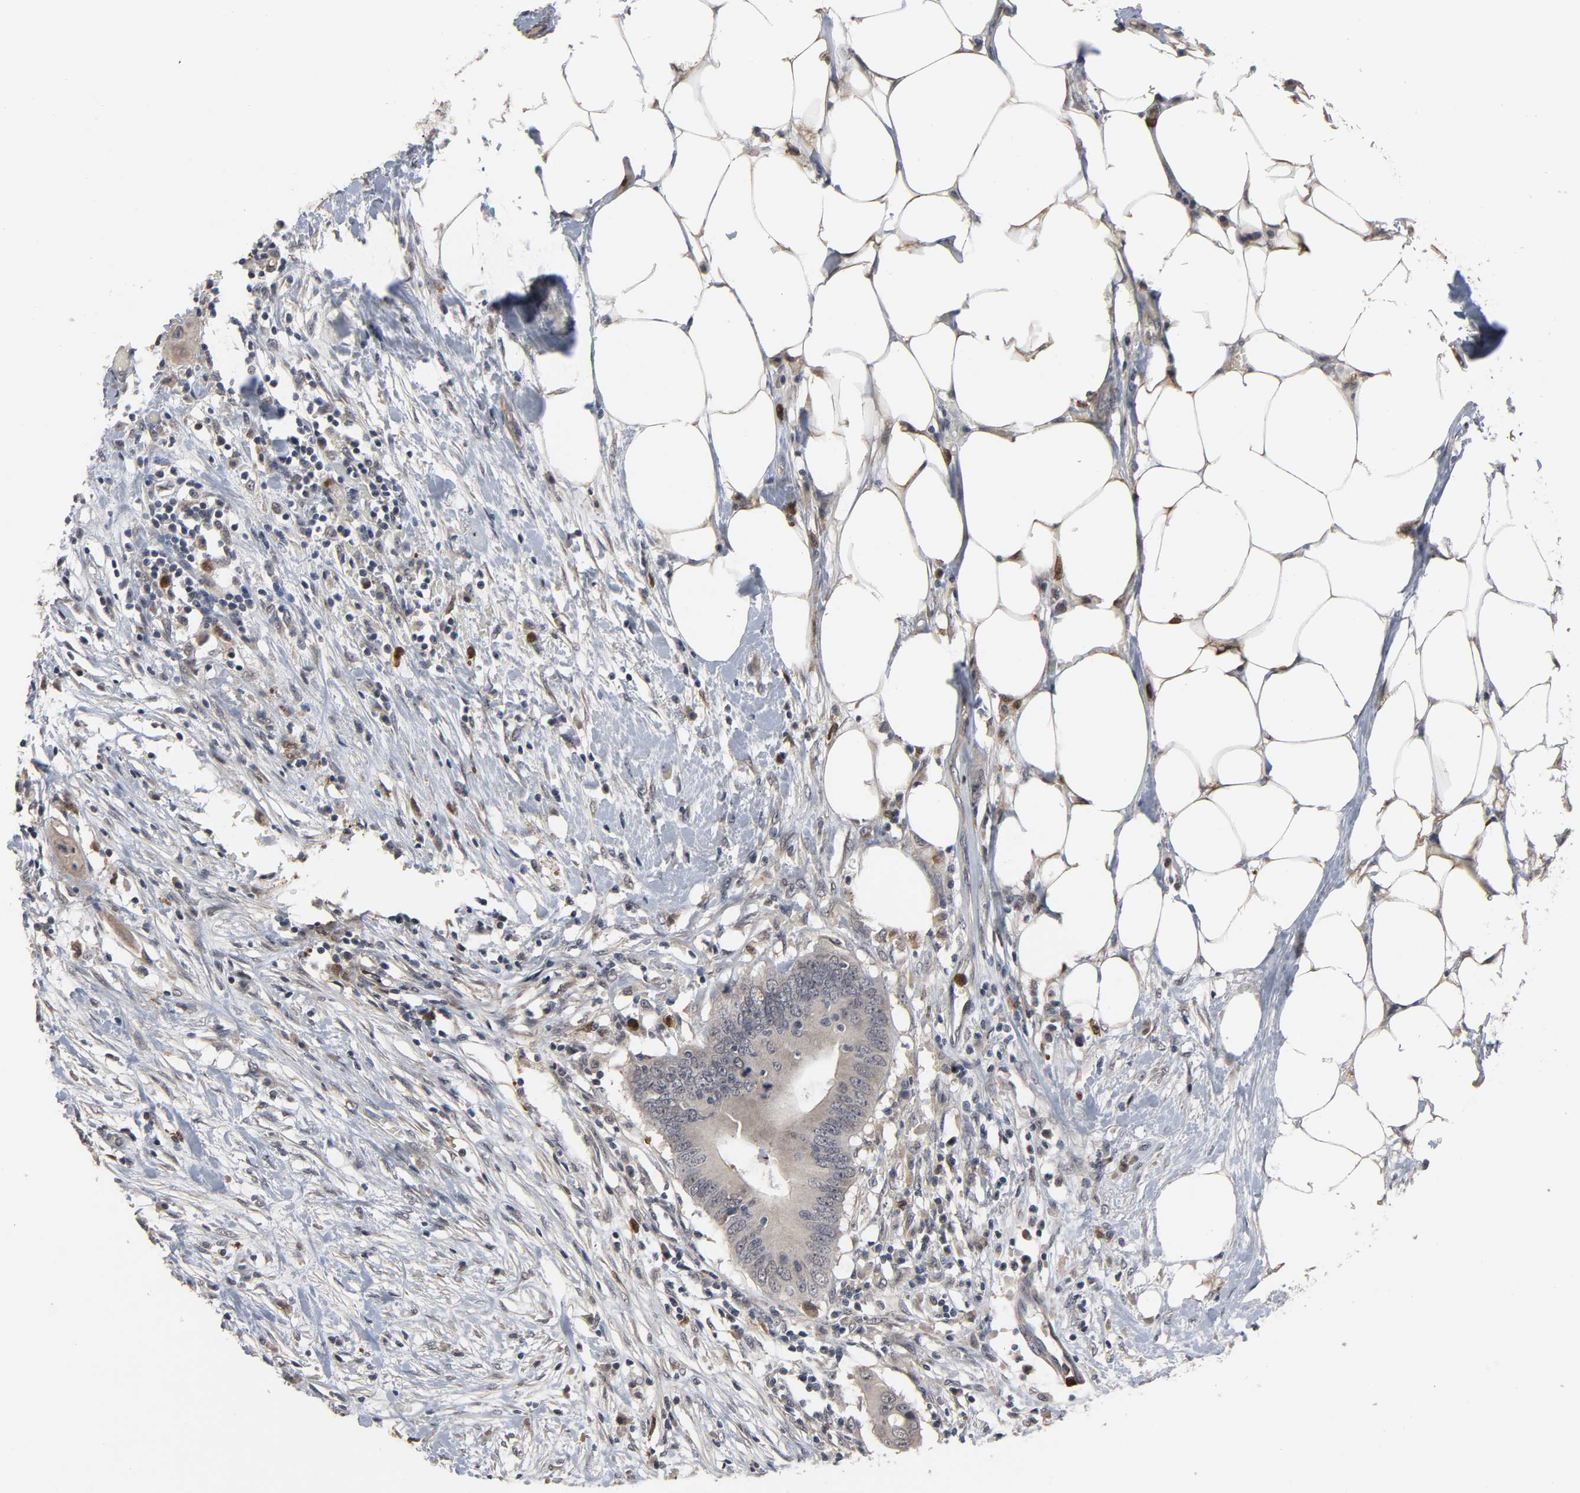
{"staining": {"intensity": "negative", "quantity": "none", "location": "none"}, "tissue": "colorectal cancer", "cell_type": "Tumor cells", "image_type": "cancer", "snomed": [{"axis": "morphology", "description": "Adenocarcinoma, NOS"}, {"axis": "topography", "description": "Colon"}], "caption": "Colorectal cancer (adenocarcinoma) stained for a protein using immunohistochemistry shows no expression tumor cells.", "gene": "RTL5", "patient": {"sex": "male", "age": 71}}